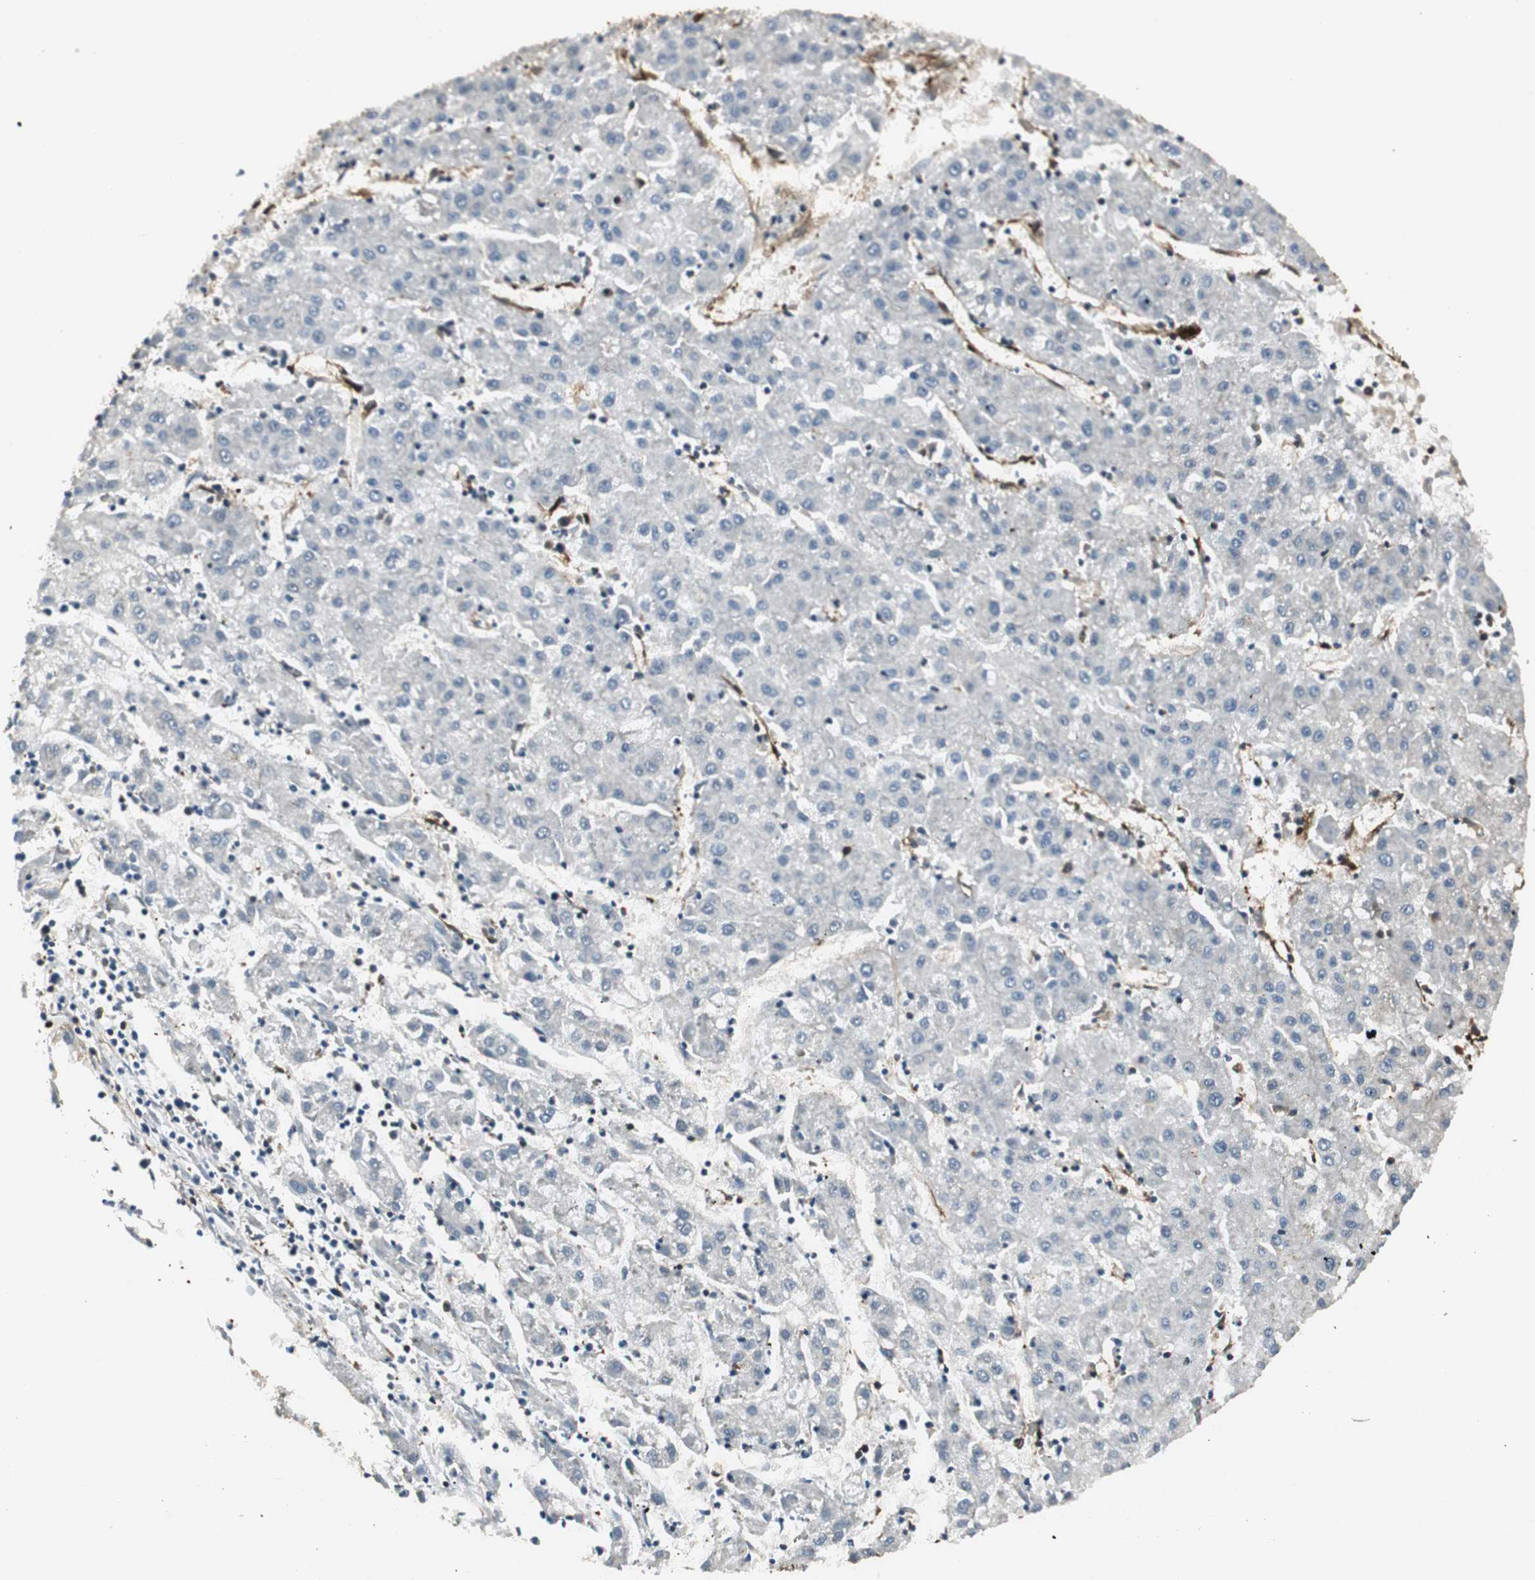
{"staining": {"intensity": "negative", "quantity": "none", "location": "none"}, "tissue": "liver cancer", "cell_type": "Tumor cells", "image_type": "cancer", "snomed": [{"axis": "morphology", "description": "Carcinoma, Hepatocellular, NOS"}, {"axis": "topography", "description": "Liver"}], "caption": "Immunohistochemistry photomicrograph of neoplastic tissue: liver cancer (hepatocellular carcinoma) stained with DAB (3,3'-diaminobenzidine) shows no significant protein expression in tumor cells.", "gene": "PTPN11", "patient": {"sex": "male", "age": 72}}